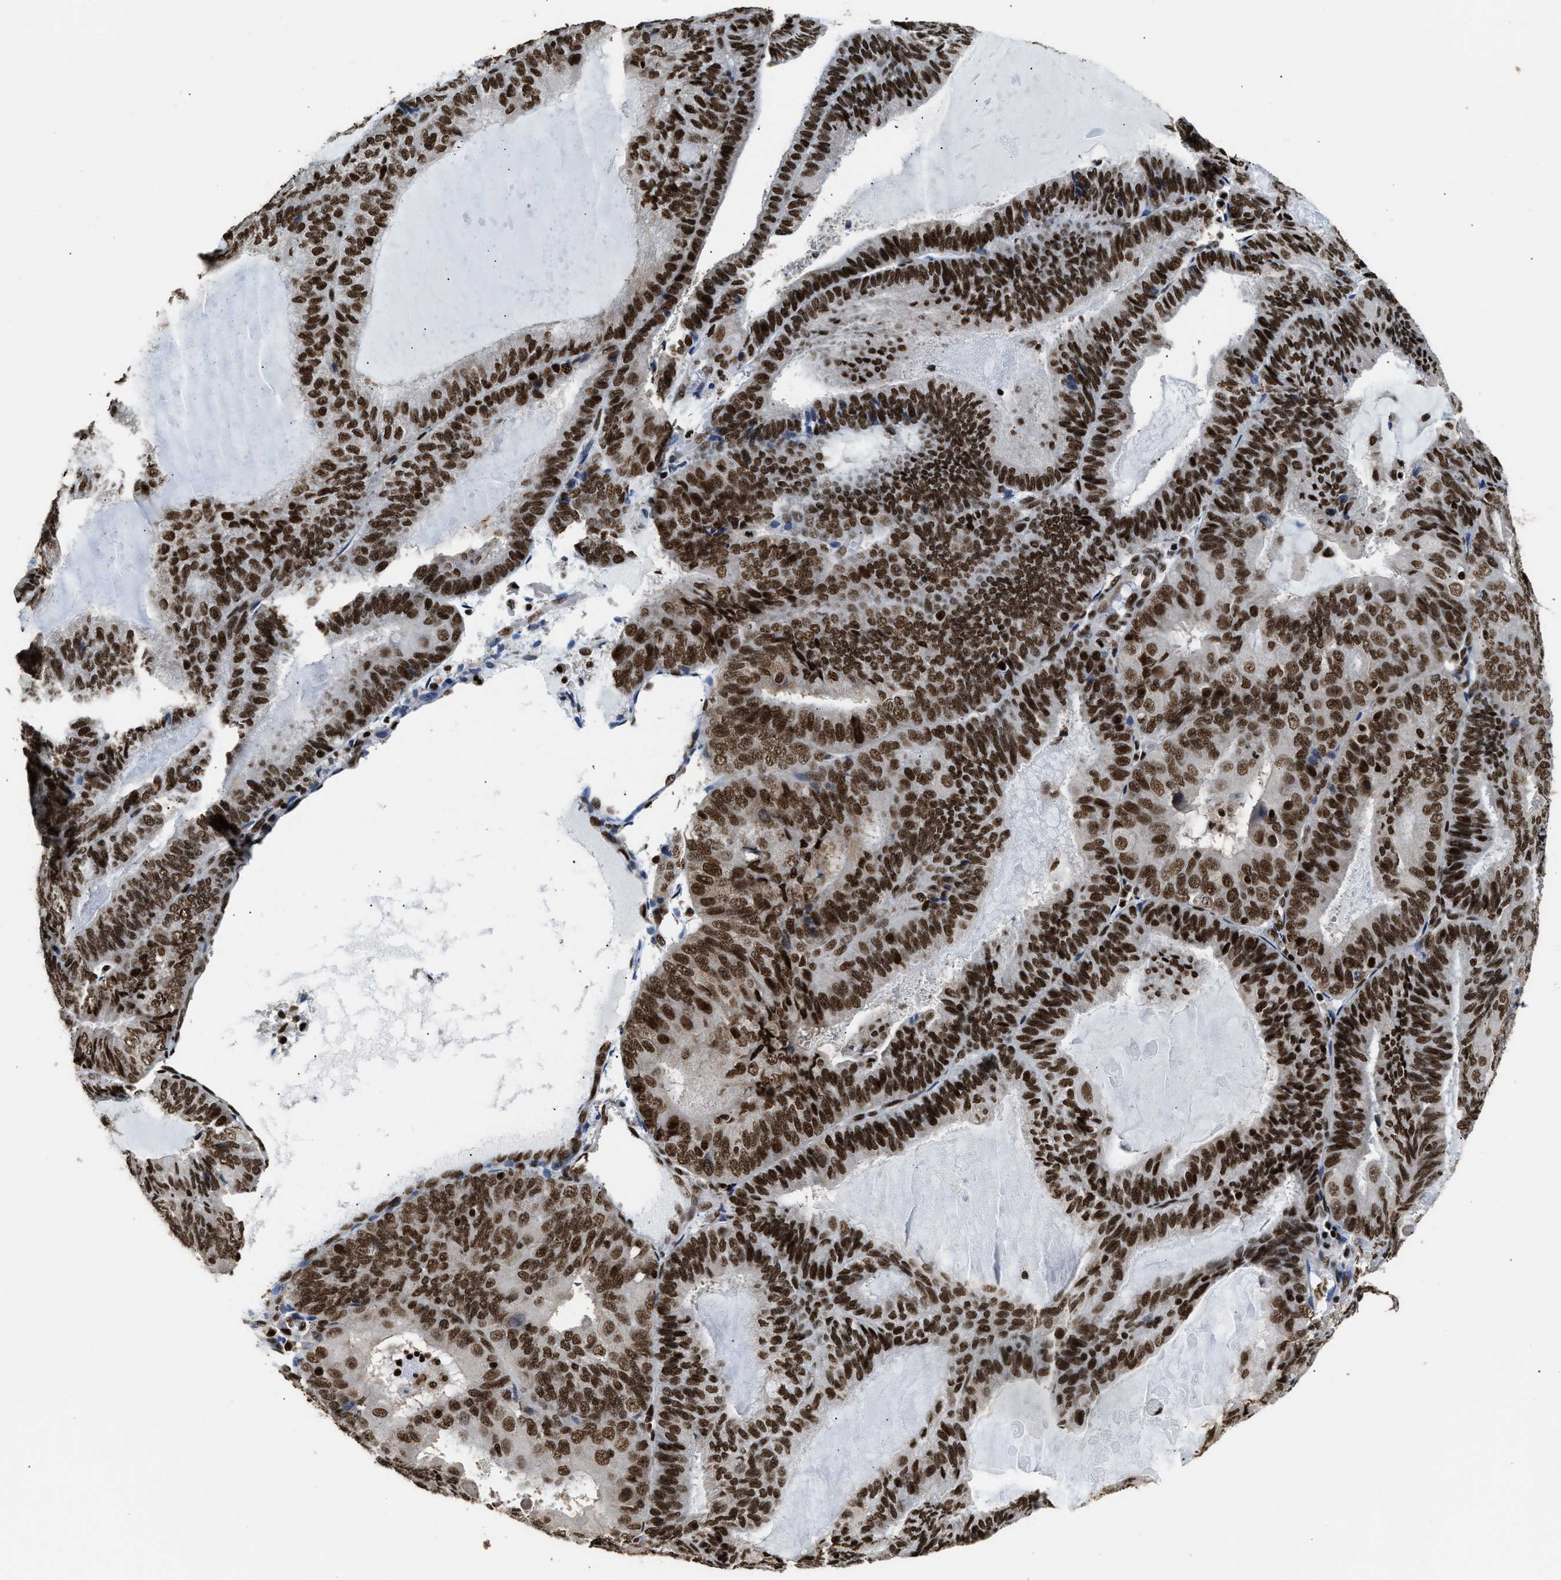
{"staining": {"intensity": "strong", "quantity": ">75%", "location": "nuclear"}, "tissue": "endometrial cancer", "cell_type": "Tumor cells", "image_type": "cancer", "snomed": [{"axis": "morphology", "description": "Adenocarcinoma, NOS"}, {"axis": "topography", "description": "Endometrium"}], "caption": "This is an image of immunohistochemistry (IHC) staining of adenocarcinoma (endometrial), which shows strong staining in the nuclear of tumor cells.", "gene": "RAD21", "patient": {"sex": "female", "age": 81}}